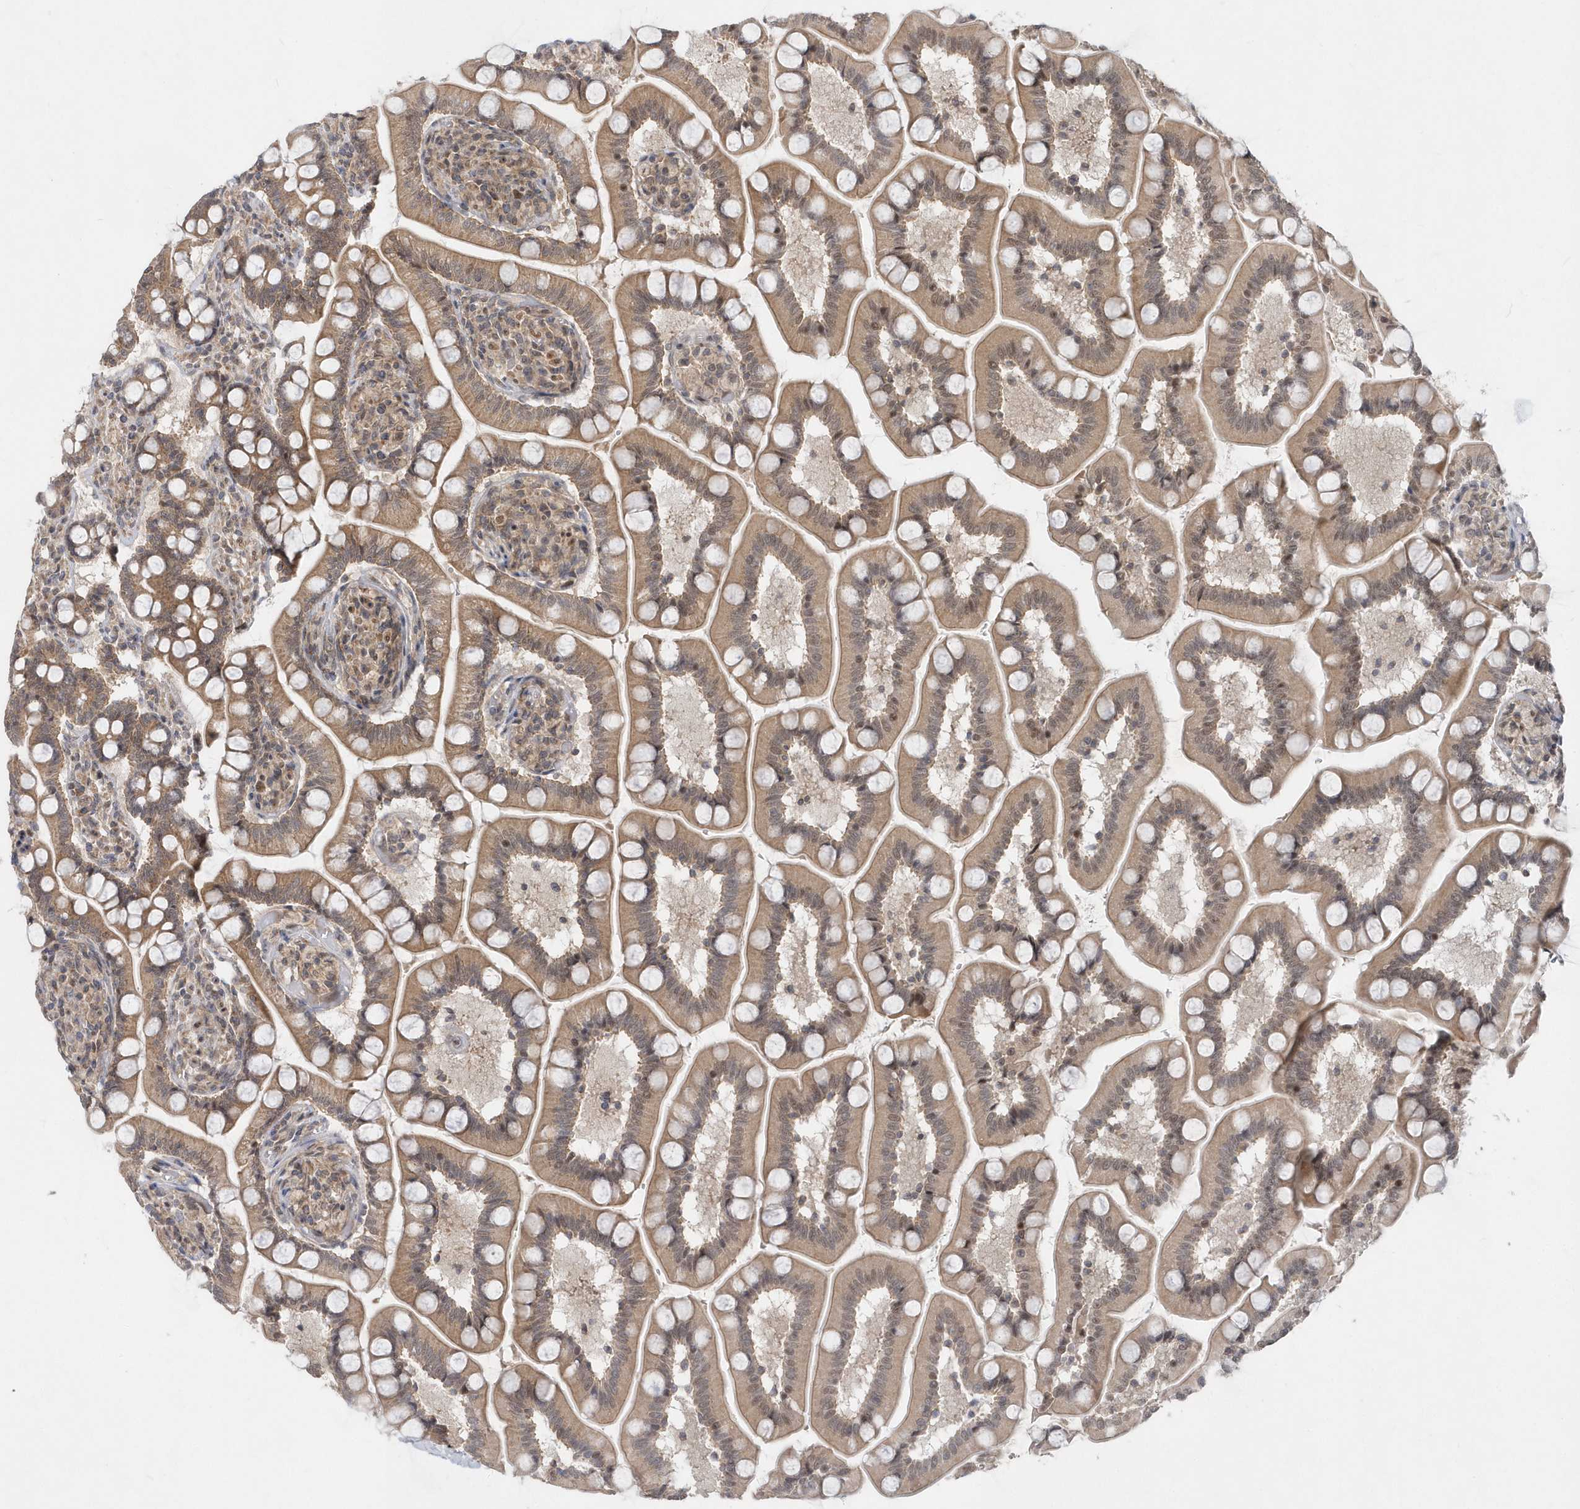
{"staining": {"intensity": "moderate", "quantity": ">75%", "location": "cytoplasmic/membranous,nuclear"}, "tissue": "small intestine", "cell_type": "Glandular cells", "image_type": "normal", "snomed": [{"axis": "morphology", "description": "Normal tissue, NOS"}, {"axis": "topography", "description": "Small intestine"}], "caption": "Glandular cells show moderate cytoplasmic/membranous,nuclear positivity in approximately >75% of cells in benign small intestine. The staining was performed using DAB (3,3'-diaminobenzidine), with brown indicating positive protein expression. Nuclei are stained blue with hematoxylin.", "gene": "MXI1", "patient": {"sex": "female", "age": 64}}